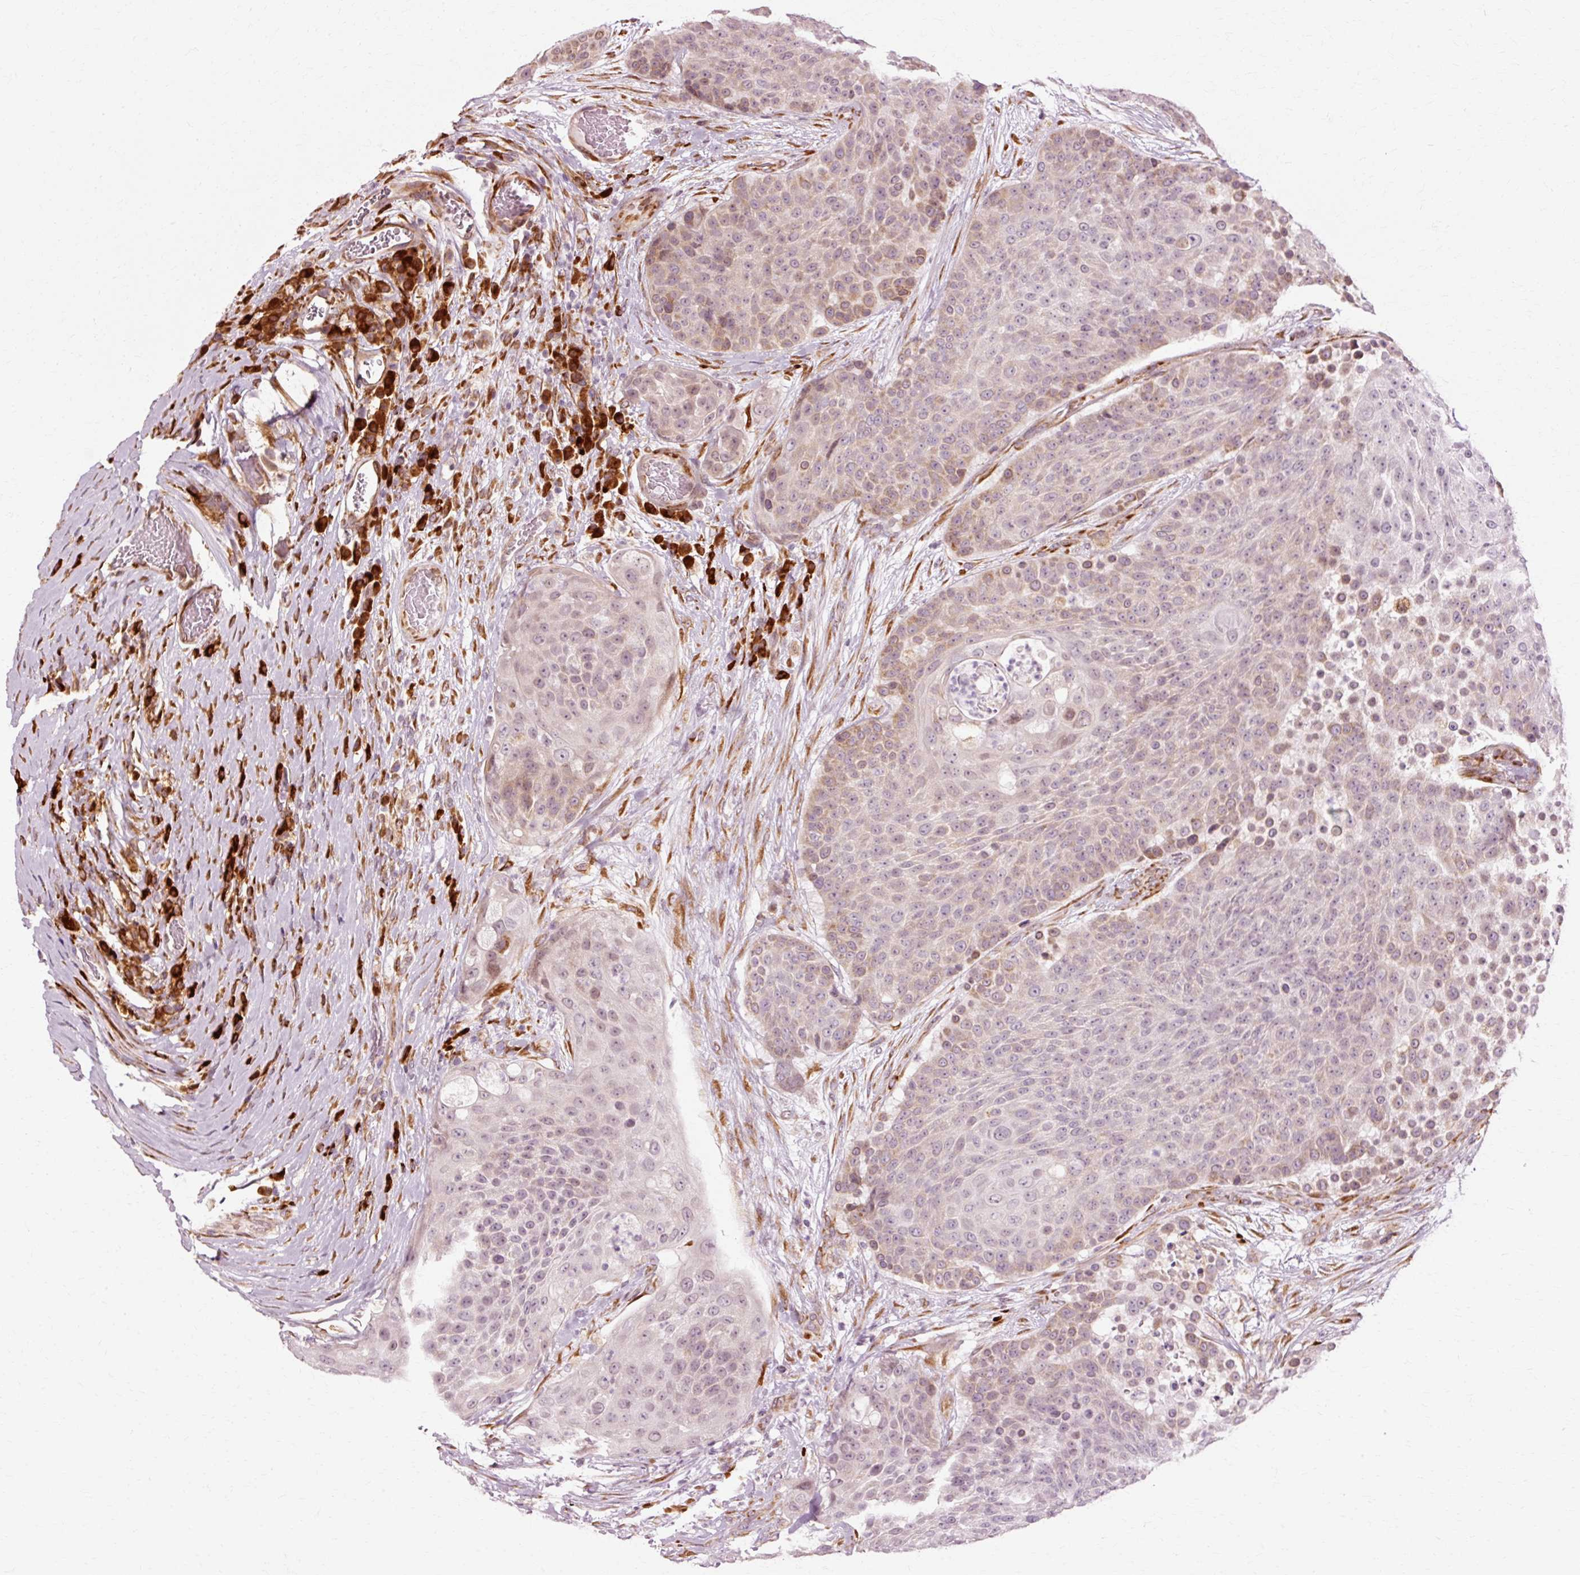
{"staining": {"intensity": "moderate", "quantity": "25%-75%", "location": "cytoplasmic/membranous"}, "tissue": "urothelial cancer", "cell_type": "Tumor cells", "image_type": "cancer", "snomed": [{"axis": "morphology", "description": "Urothelial carcinoma, High grade"}, {"axis": "topography", "description": "Urinary bladder"}], "caption": "Immunohistochemistry (IHC) histopathology image of neoplastic tissue: human urothelial carcinoma (high-grade) stained using IHC demonstrates medium levels of moderate protein expression localized specifically in the cytoplasmic/membranous of tumor cells, appearing as a cytoplasmic/membranous brown color.", "gene": "RGPD5", "patient": {"sex": "female", "age": 63}}